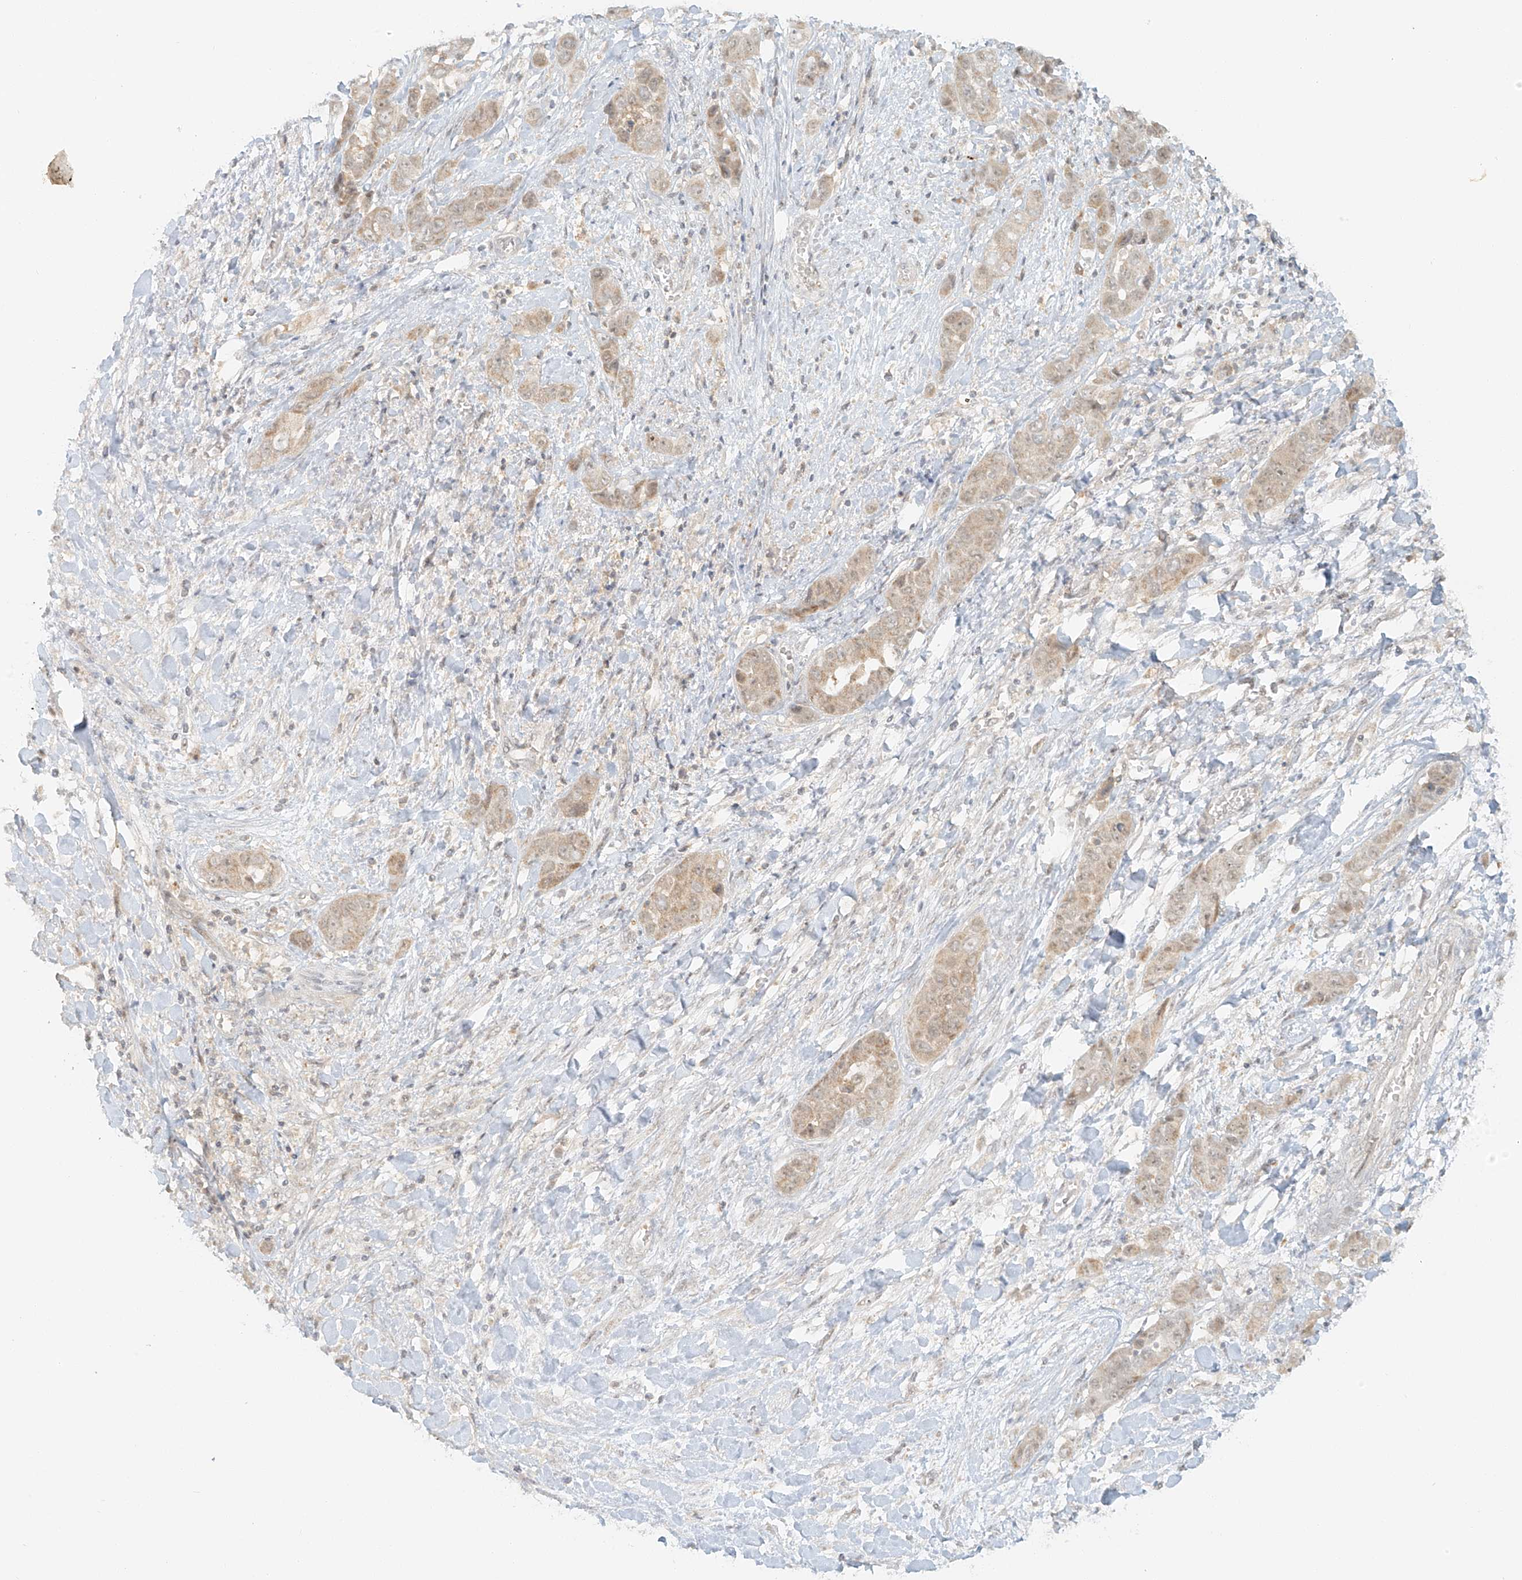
{"staining": {"intensity": "weak", "quantity": ">75%", "location": "cytoplasmic/membranous"}, "tissue": "liver cancer", "cell_type": "Tumor cells", "image_type": "cancer", "snomed": [{"axis": "morphology", "description": "Cholangiocarcinoma"}, {"axis": "topography", "description": "Liver"}], "caption": "DAB immunohistochemical staining of cholangiocarcinoma (liver) displays weak cytoplasmic/membranous protein staining in about >75% of tumor cells.", "gene": "MIPEP", "patient": {"sex": "female", "age": 52}}